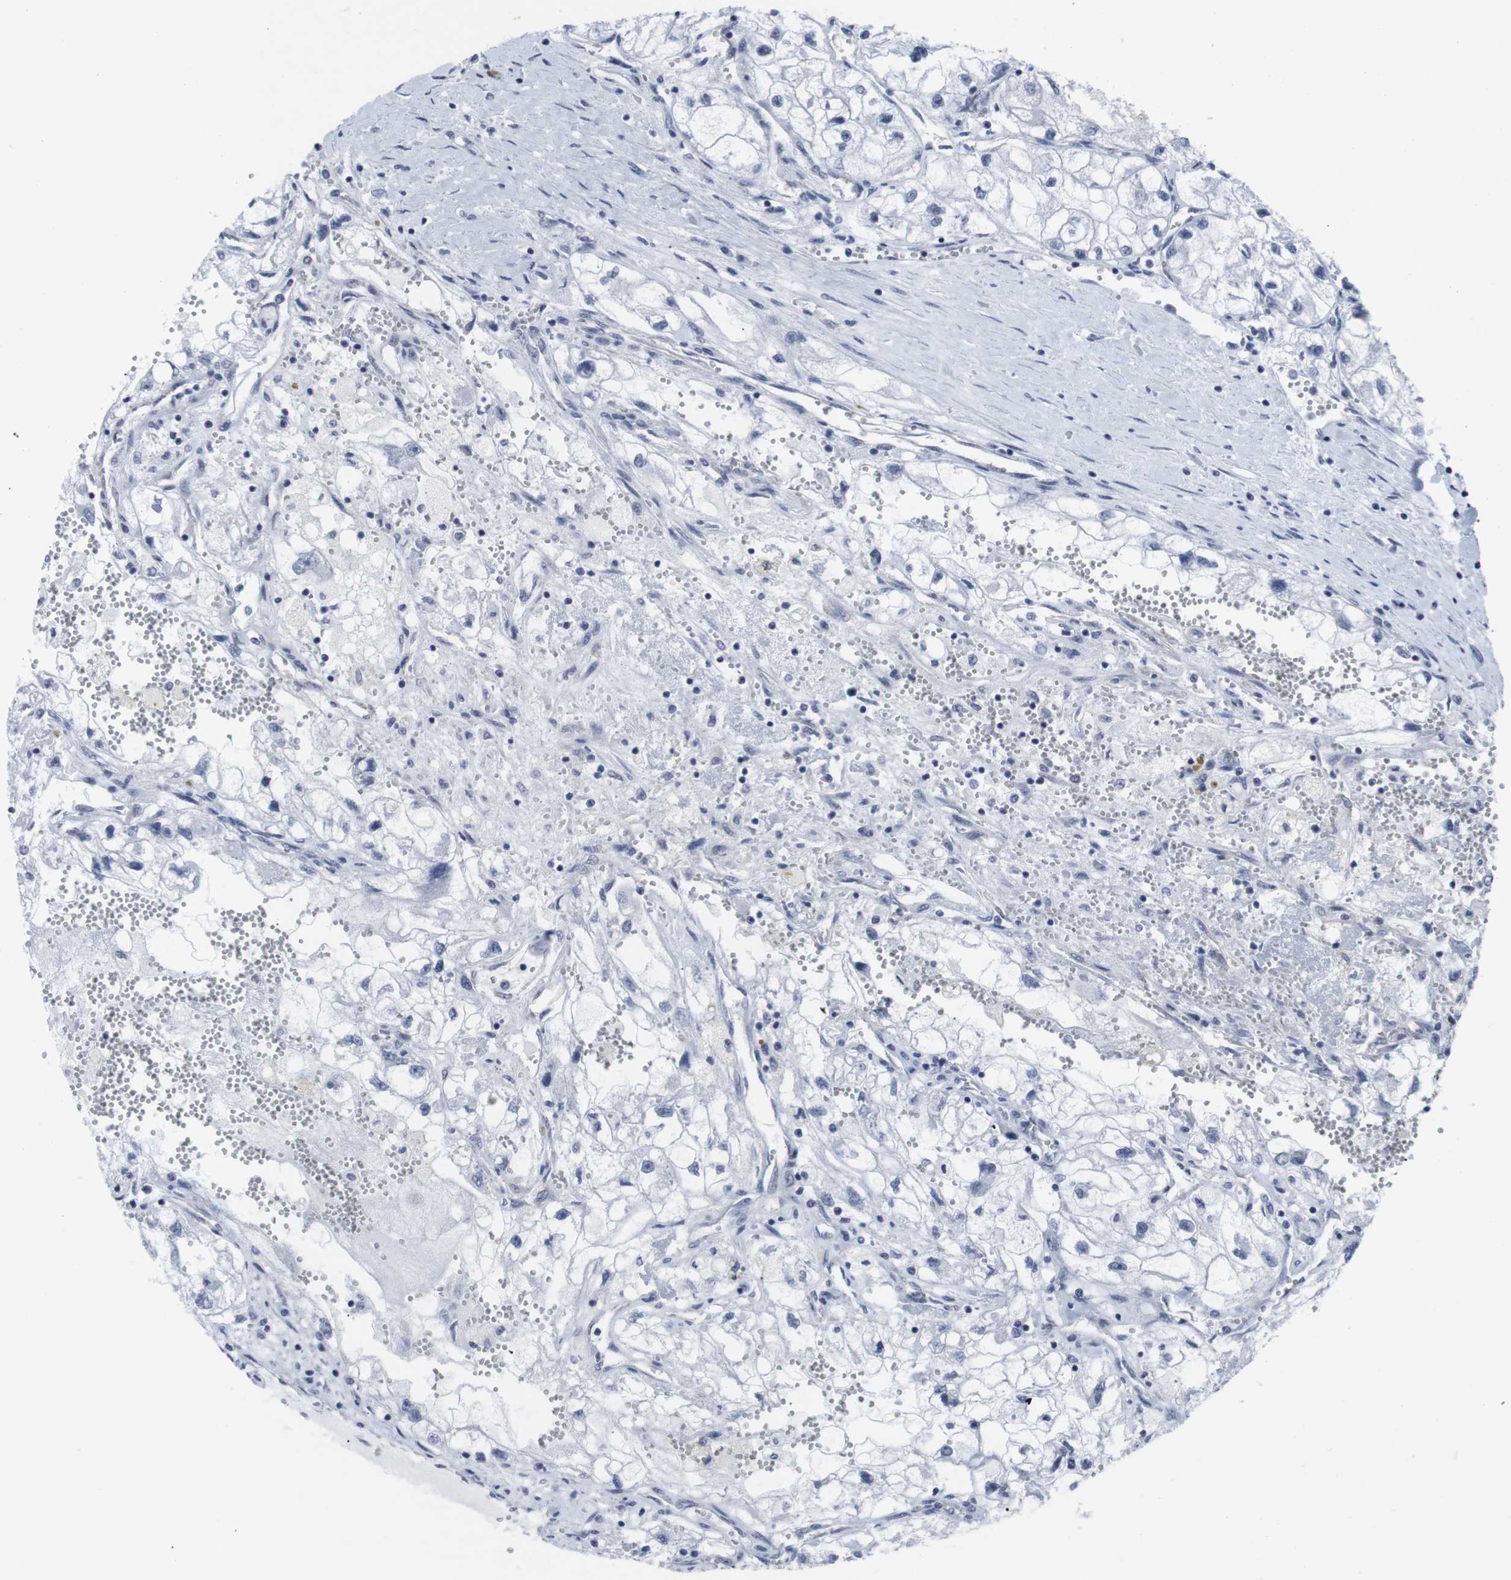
{"staining": {"intensity": "negative", "quantity": "none", "location": "none"}, "tissue": "renal cancer", "cell_type": "Tumor cells", "image_type": "cancer", "snomed": [{"axis": "morphology", "description": "Adenocarcinoma, NOS"}, {"axis": "topography", "description": "Kidney"}], "caption": "Immunohistochemistry (IHC) image of renal cancer (adenocarcinoma) stained for a protein (brown), which displays no positivity in tumor cells. The staining is performed using DAB brown chromogen with nuclei counter-stained in using hematoxylin.", "gene": "GEMIN2", "patient": {"sex": "female", "age": 70}}